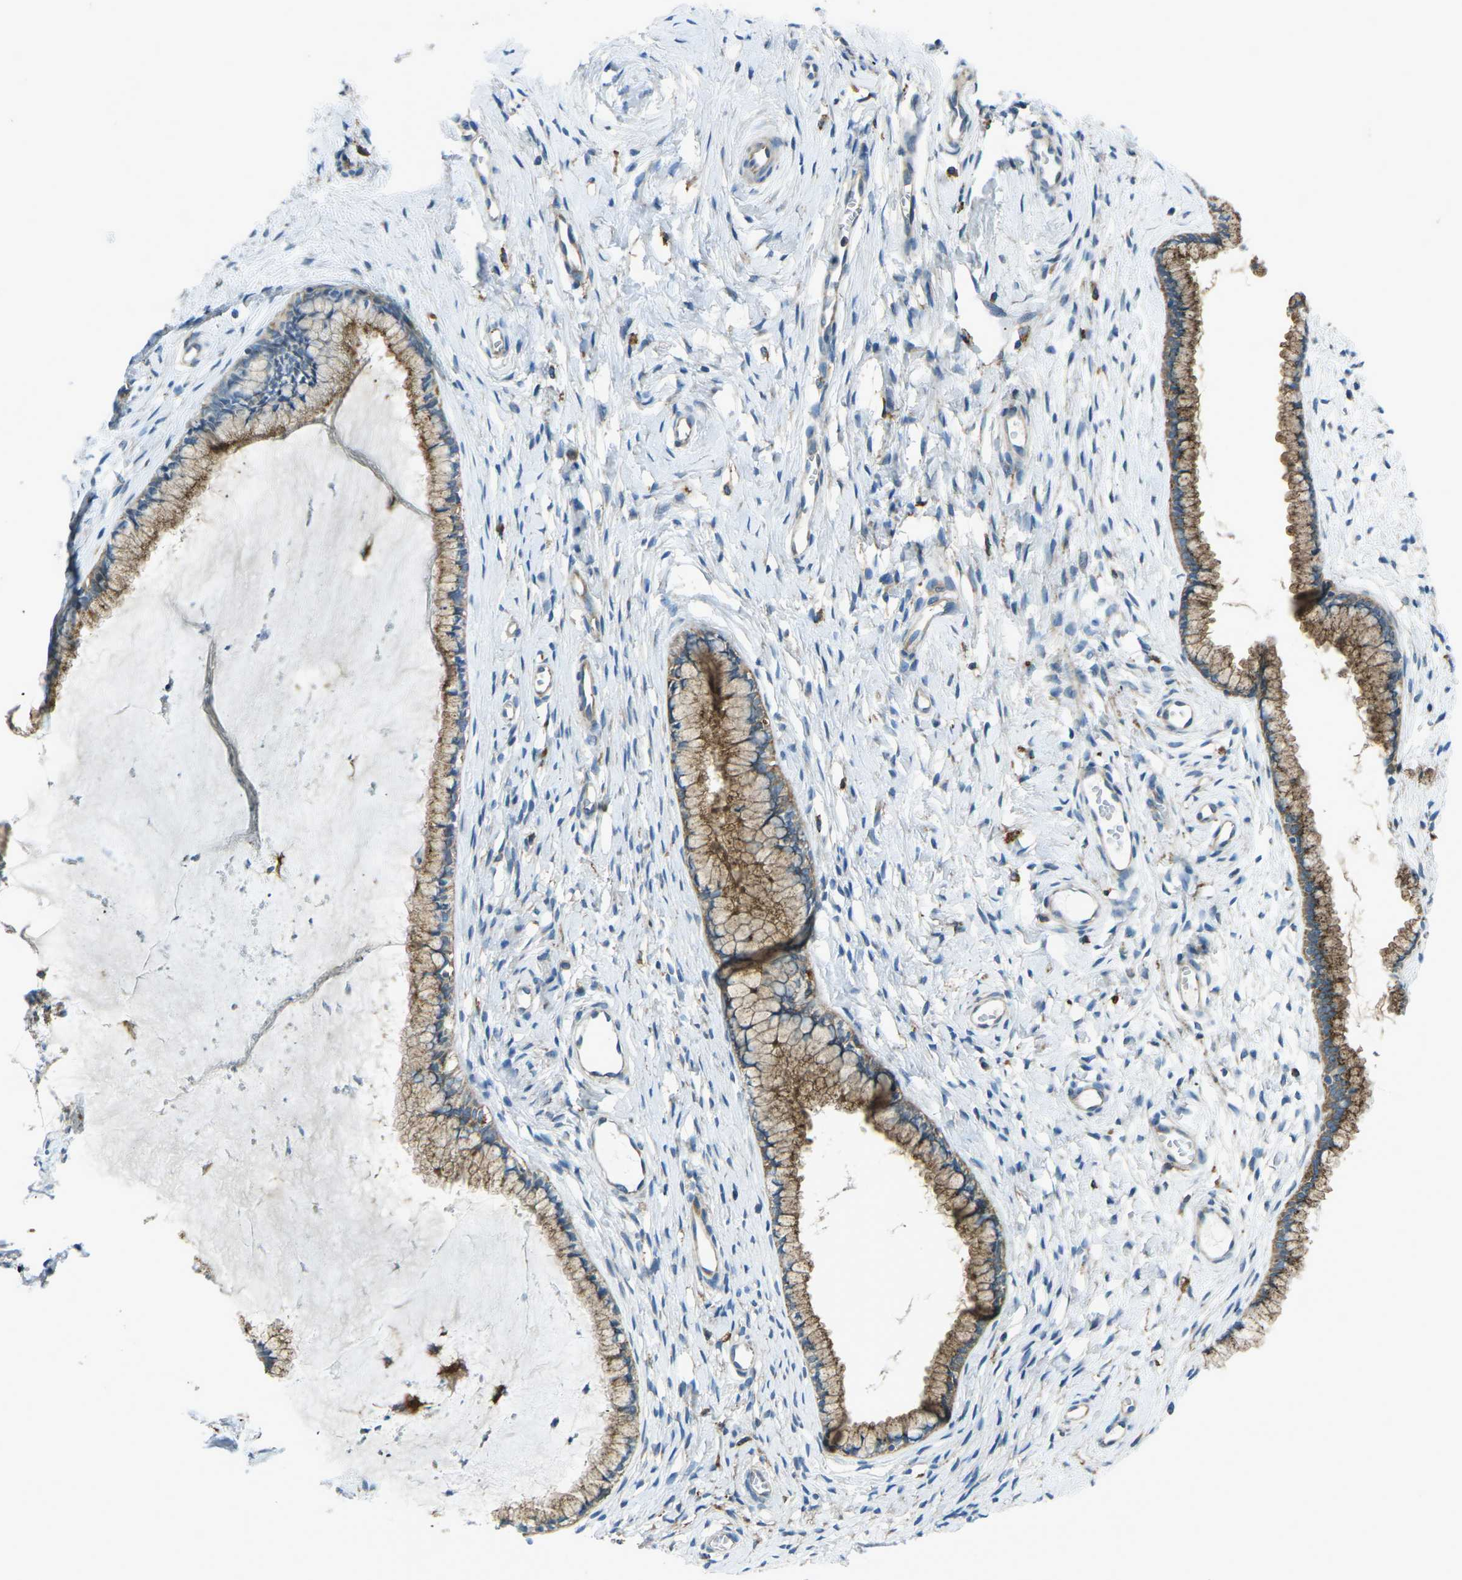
{"staining": {"intensity": "moderate", "quantity": ">75%", "location": "cytoplasmic/membranous"}, "tissue": "cervix", "cell_type": "Glandular cells", "image_type": "normal", "snomed": [{"axis": "morphology", "description": "Normal tissue, NOS"}, {"axis": "topography", "description": "Cervix"}], "caption": "Benign cervix demonstrates moderate cytoplasmic/membranous positivity in about >75% of glandular cells, visualized by immunohistochemistry. (DAB (3,3'-diaminobenzidine) IHC with brightfield microscopy, high magnification).", "gene": "CDK17", "patient": {"sex": "female", "age": 65}}